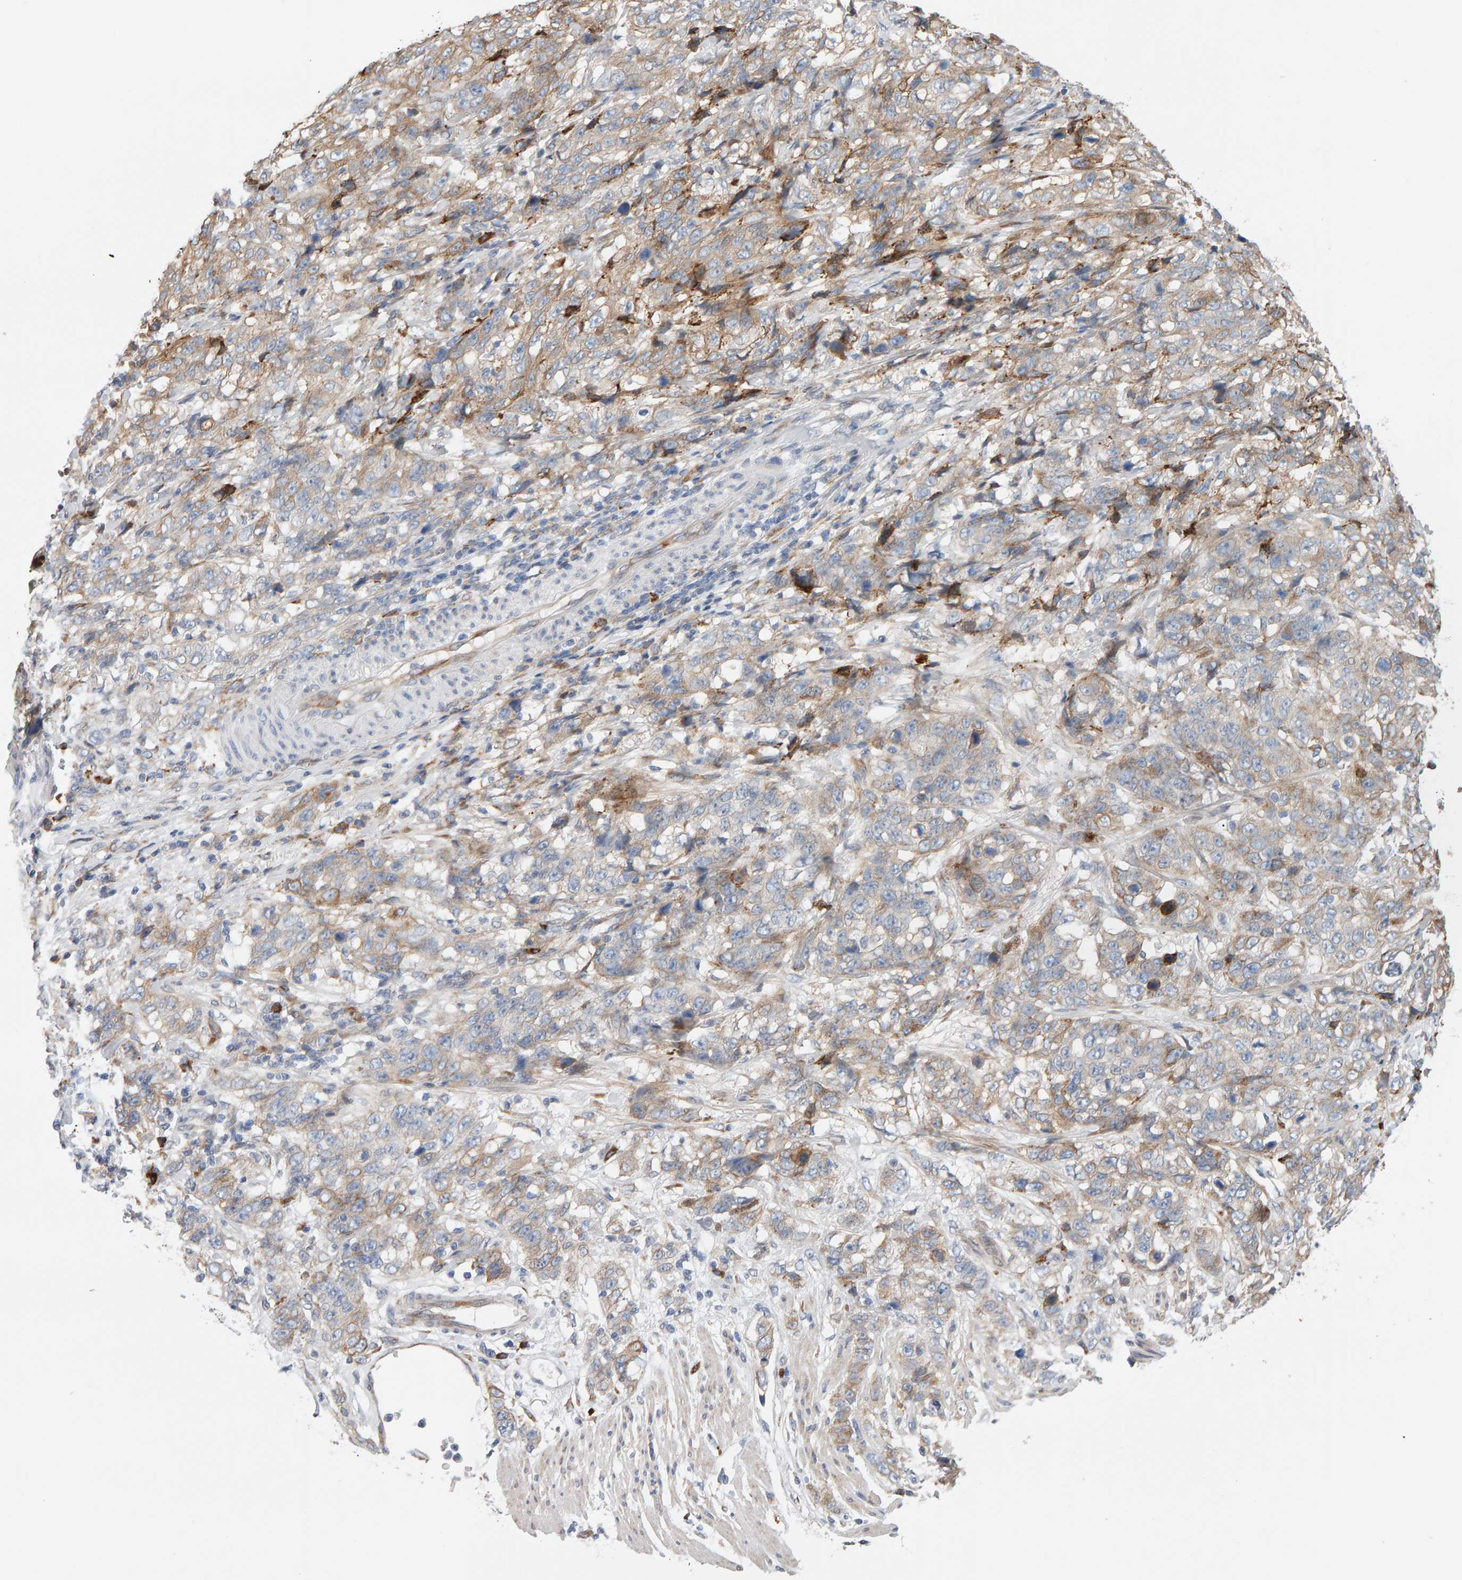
{"staining": {"intensity": "weak", "quantity": ">75%", "location": "cytoplasmic/membranous"}, "tissue": "stomach cancer", "cell_type": "Tumor cells", "image_type": "cancer", "snomed": [{"axis": "morphology", "description": "Adenocarcinoma, NOS"}, {"axis": "topography", "description": "Stomach"}], "caption": "A photomicrograph of stomach cancer stained for a protein shows weak cytoplasmic/membranous brown staining in tumor cells.", "gene": "ENGASE", "patient": {"sex": "male", "age": 48}}